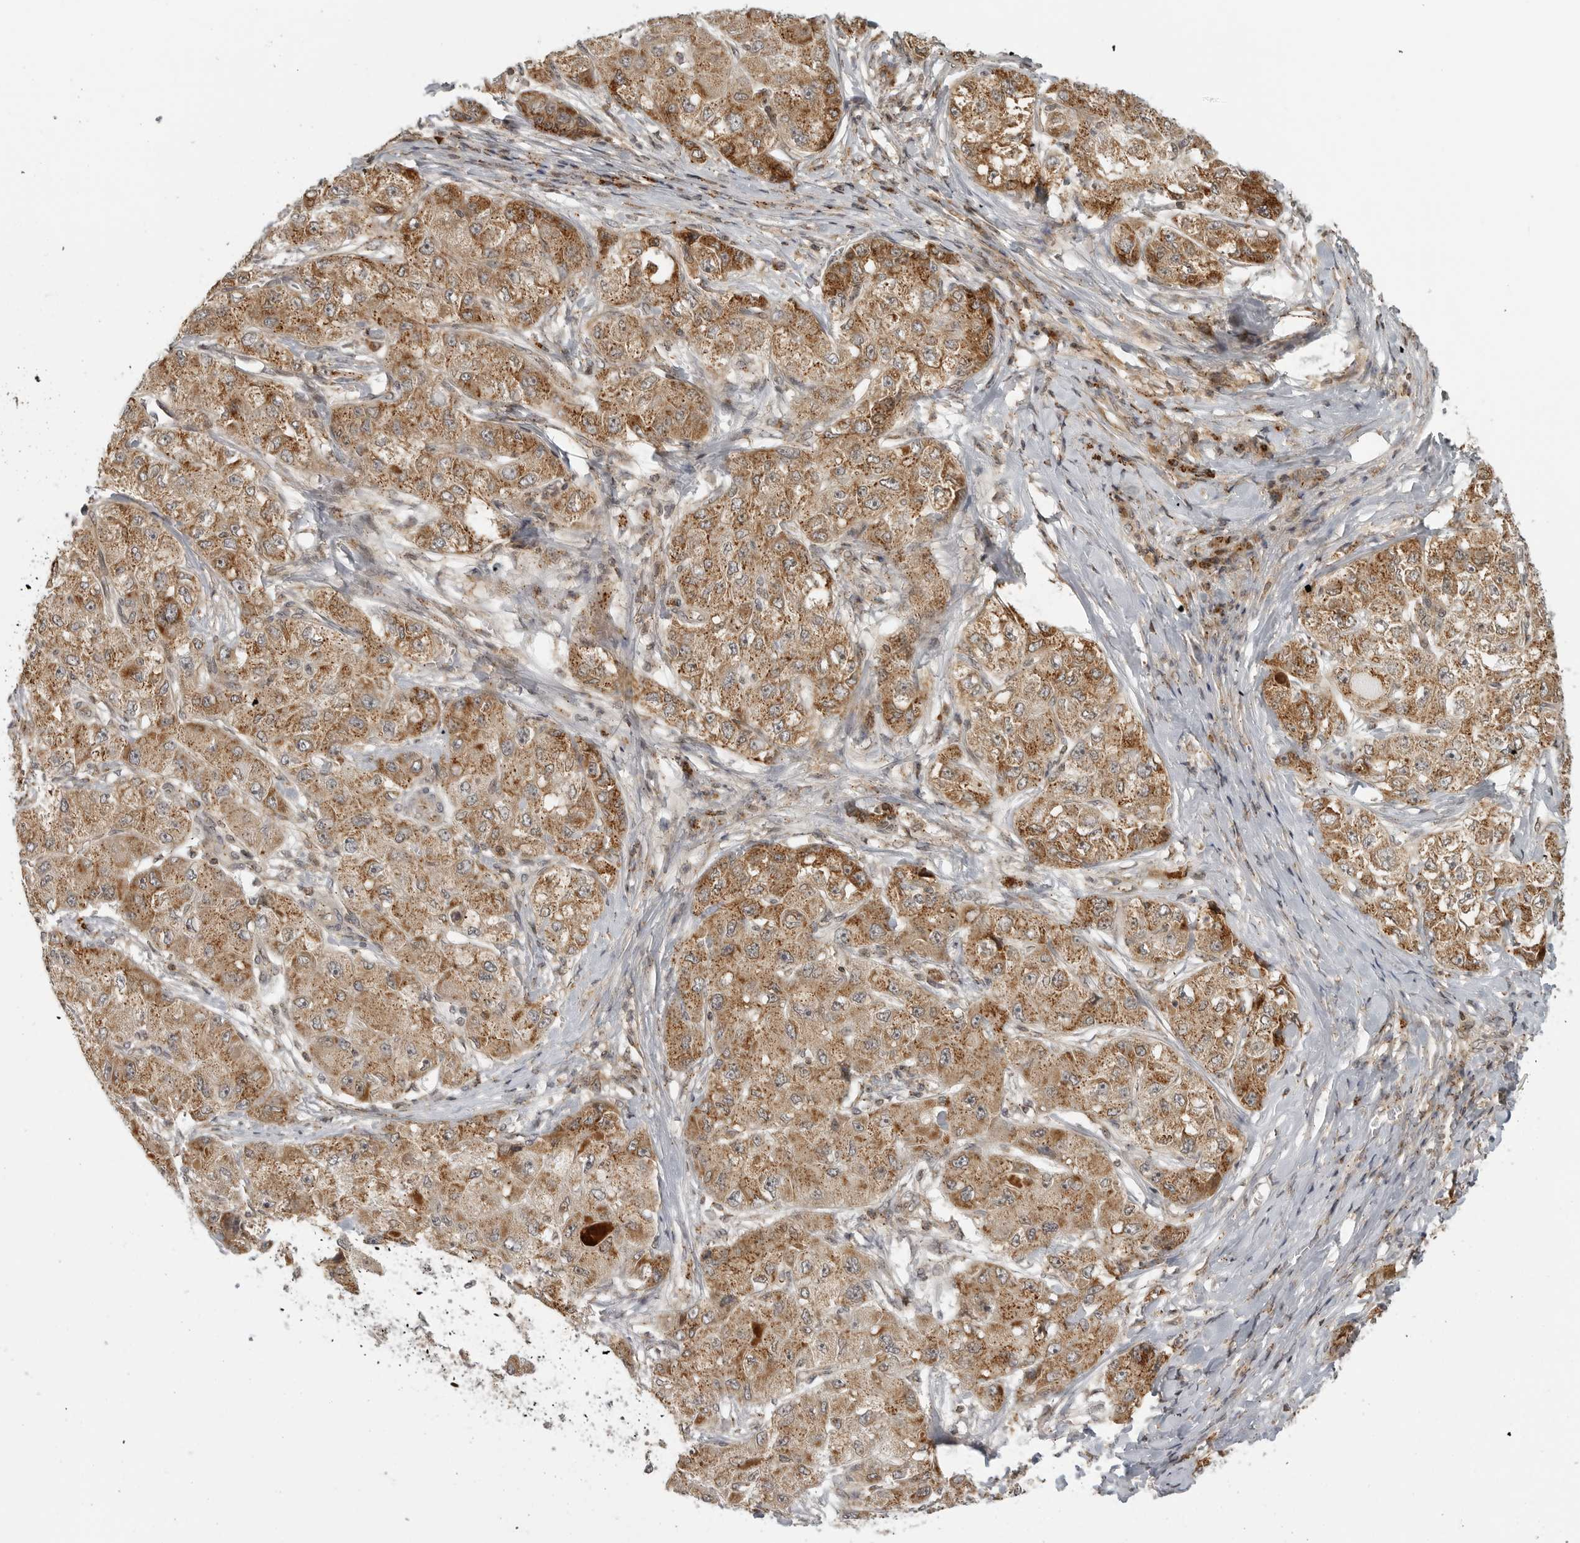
{"staining": {"intensity": "moderate", "quantity": ">75%", "location": "cytoplasmic/membranous"}, "tissue": "liver cancer", "cell_type": "Tumor cells", "image_type": "cancer", "snomed": [{"axis": "morphology", "description": "Carcinoma, Hepatocellular, NOS"}, {"axis": "topography", "description": "Liver"}], "caption": "The immunohistochemical stain labels moderate cytoplasmic/membranous positivity in tumor cells of liver hepatocellular carcinoma tissue.", "gene": "COPA", "patient": {"sex": "male", "age": 80}}